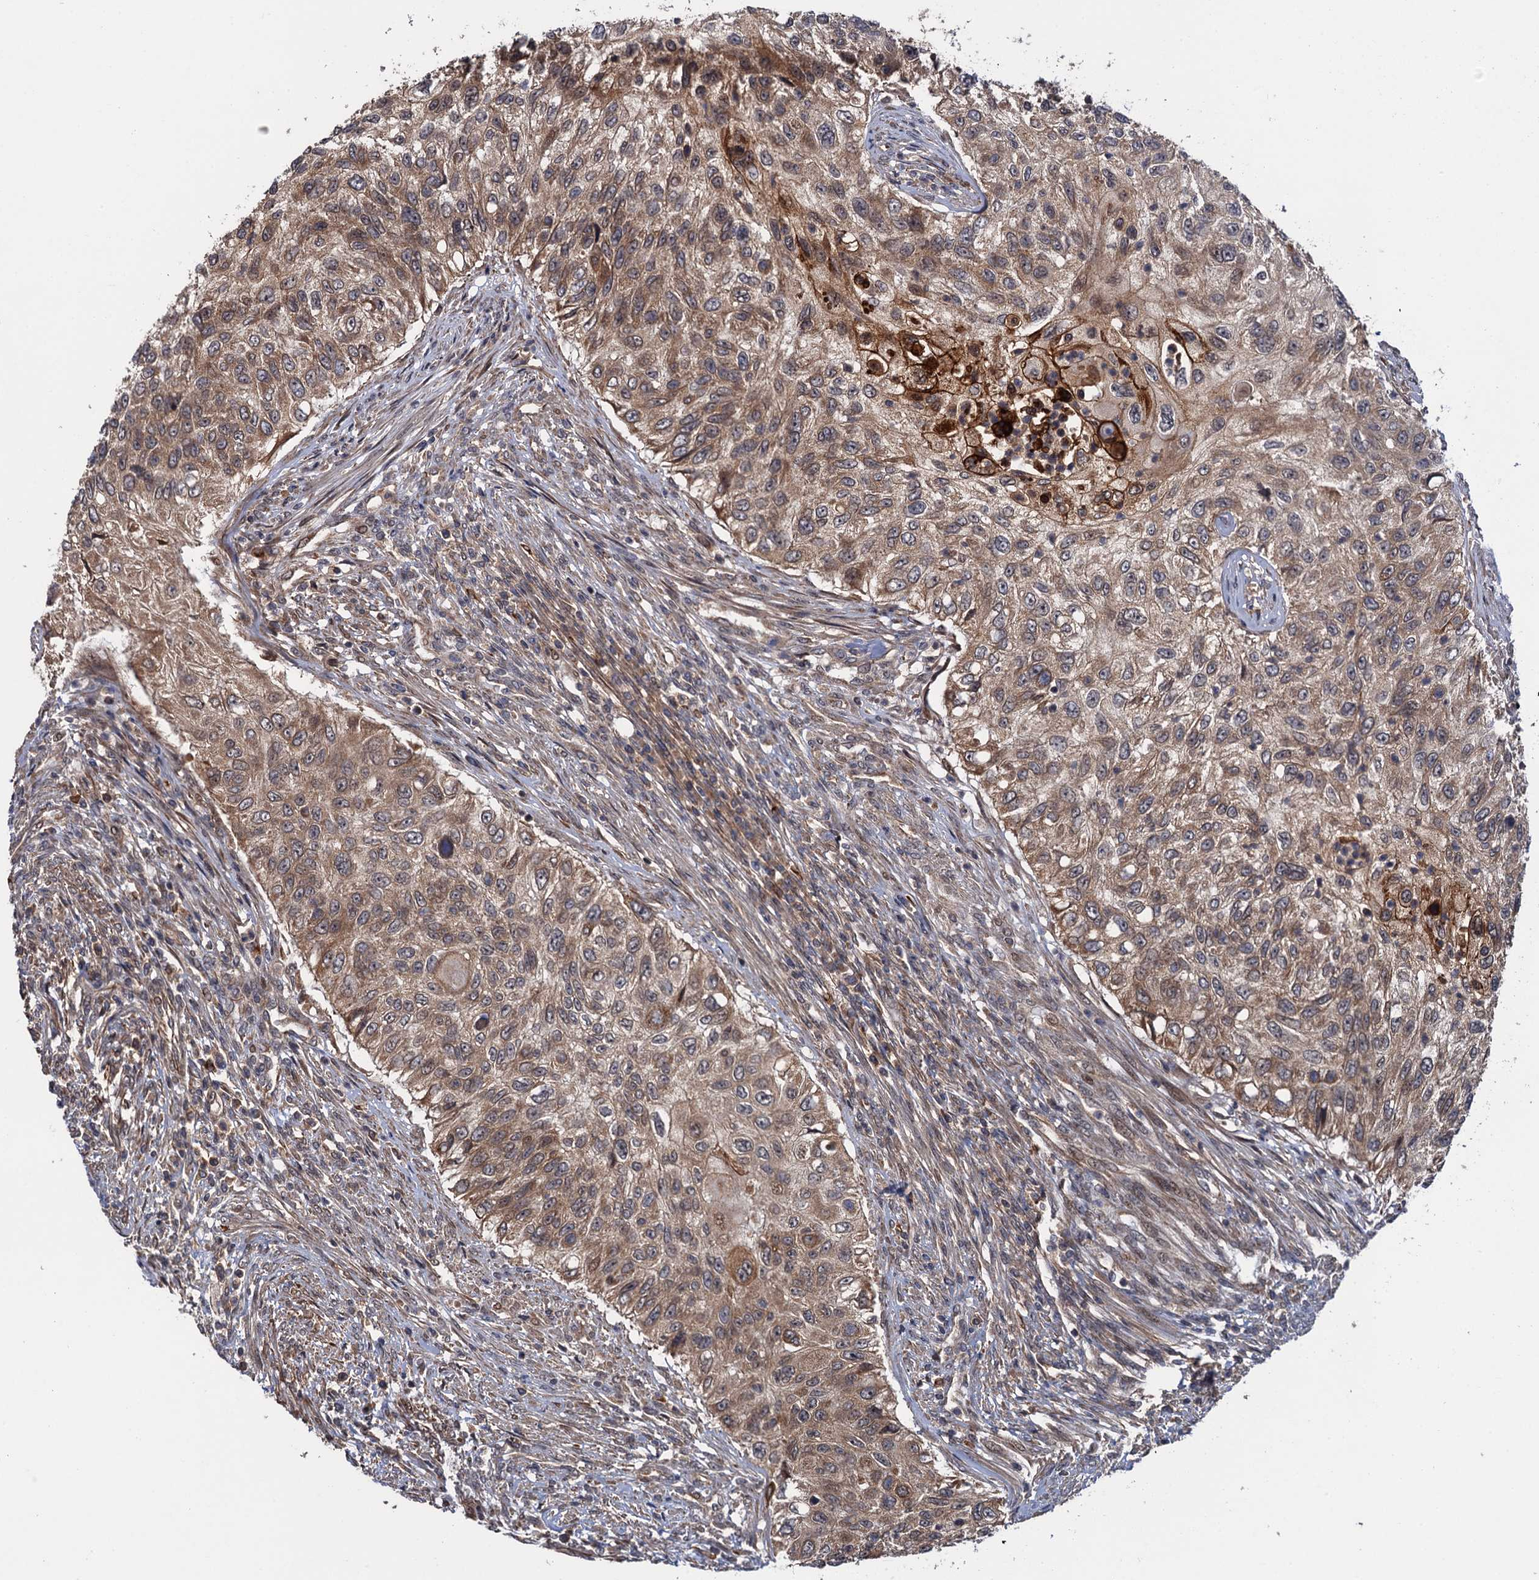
{"staining": {"intensity": "moderate", "quantity": ">75%", "location": "cytoplasmic/membranous"}, "tissue": "urothelial cancer", "cell_type": "Tumor cells", "image_type": "cancer", "snomed": [{"axis": "morphology", "description": "Urothelial carcinoma, High grade"}, {"axis": "topography", "description": "Urinary bladder"}], "caption": "Immunohistochemical staining of human high-grade urothelial carcinoma shows medium levels of moderate cytoplasmic/membranous protein expression in about >75% of tumor cells.", "gene": "FSIP1", "patient": {"sex": "female", "age": 60}}